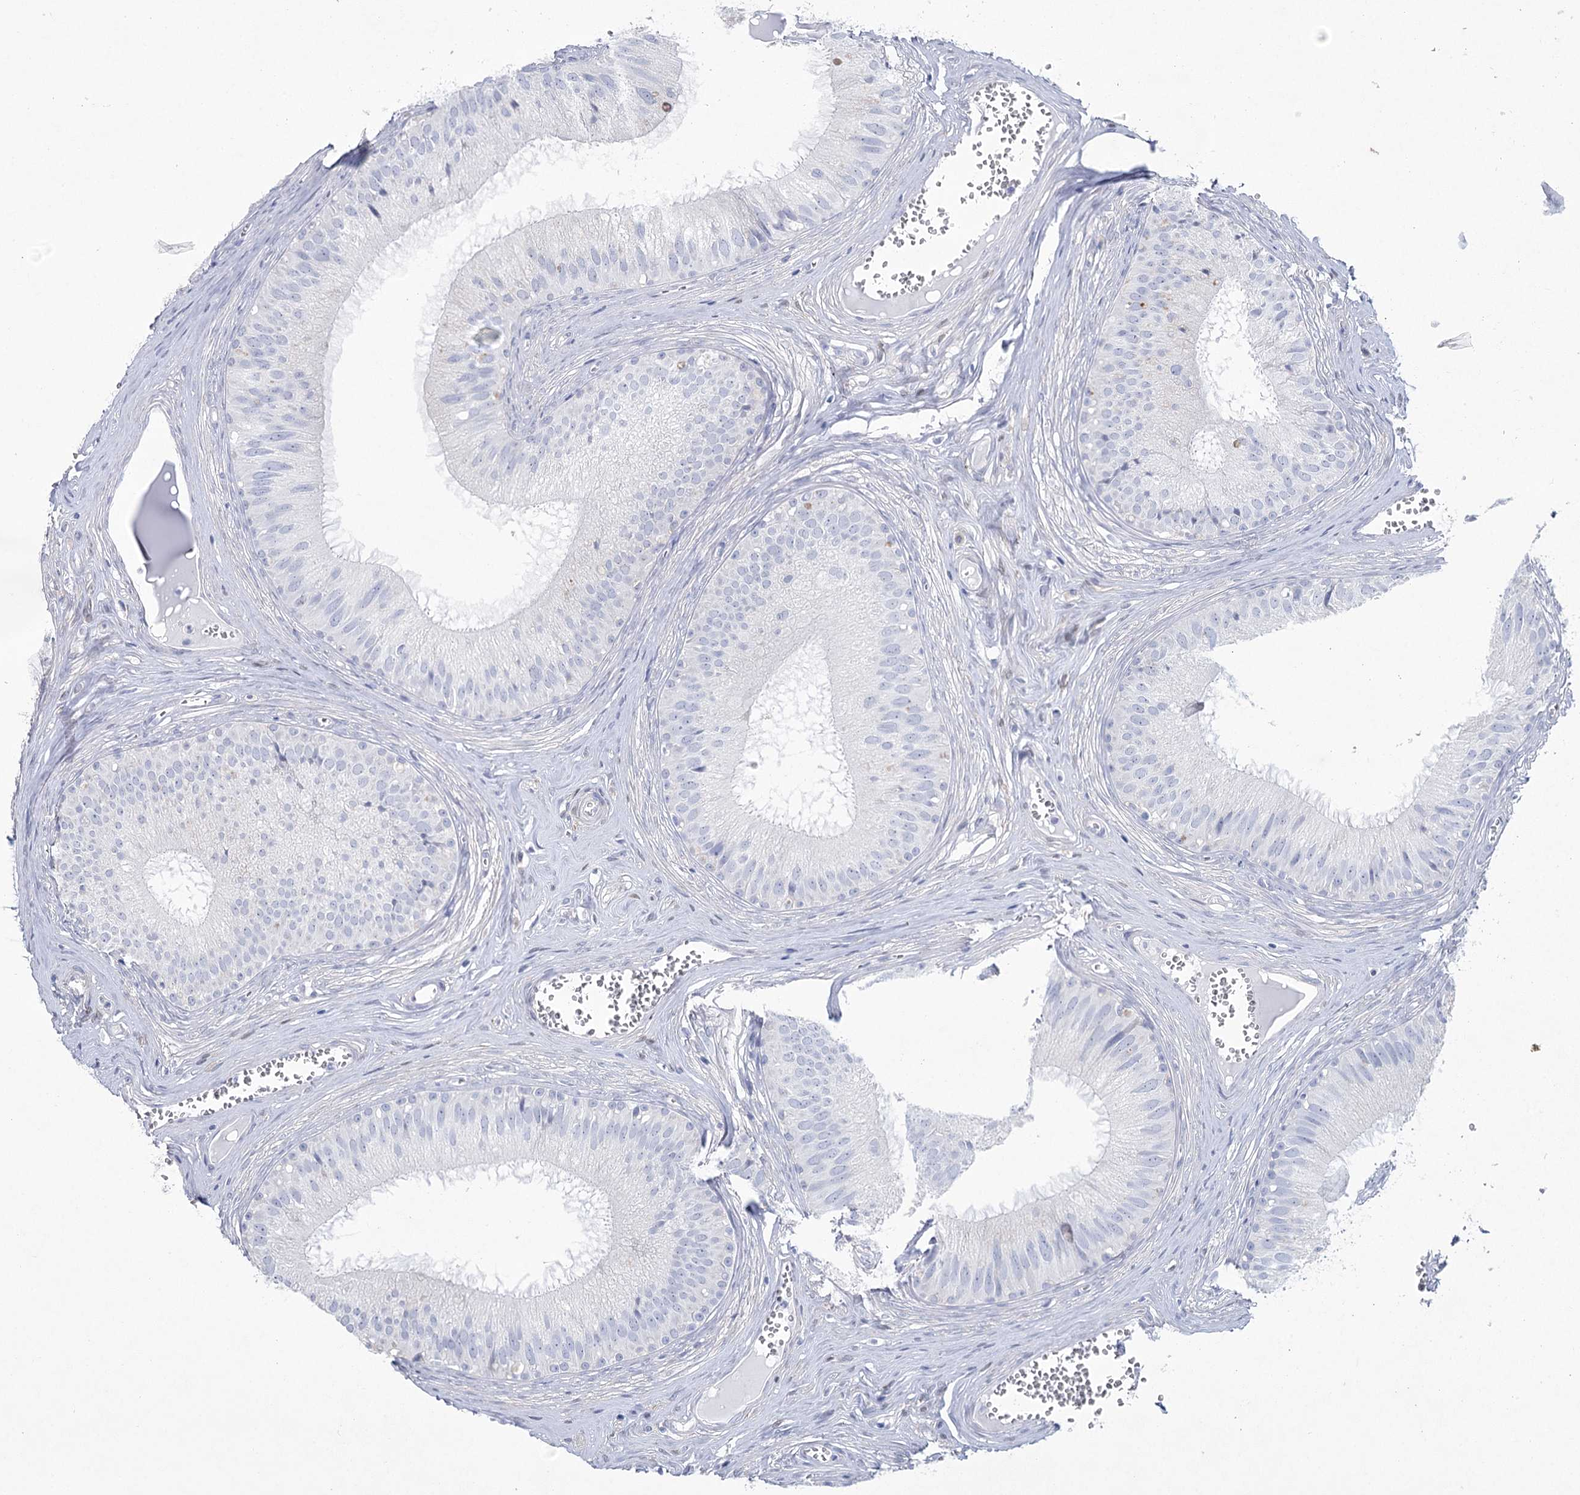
{"staining": {"intensity": "negative", "quantity": "none", "location": "none"}, "tissue": "epididymis", "cell_type": "Glandular cells", "image_type": "normal", "snomed": [{"axis": "morphology", "description": "Normal tissue, NOS"}, {"axis": "topography", "description": "Epididymis"}], "caption": "Histopathology image shows no significant protein positivity in glandular cells of normal epididymis.", "gene": "CCDC88A", "patient": {"sex": "male", "age": 36}}